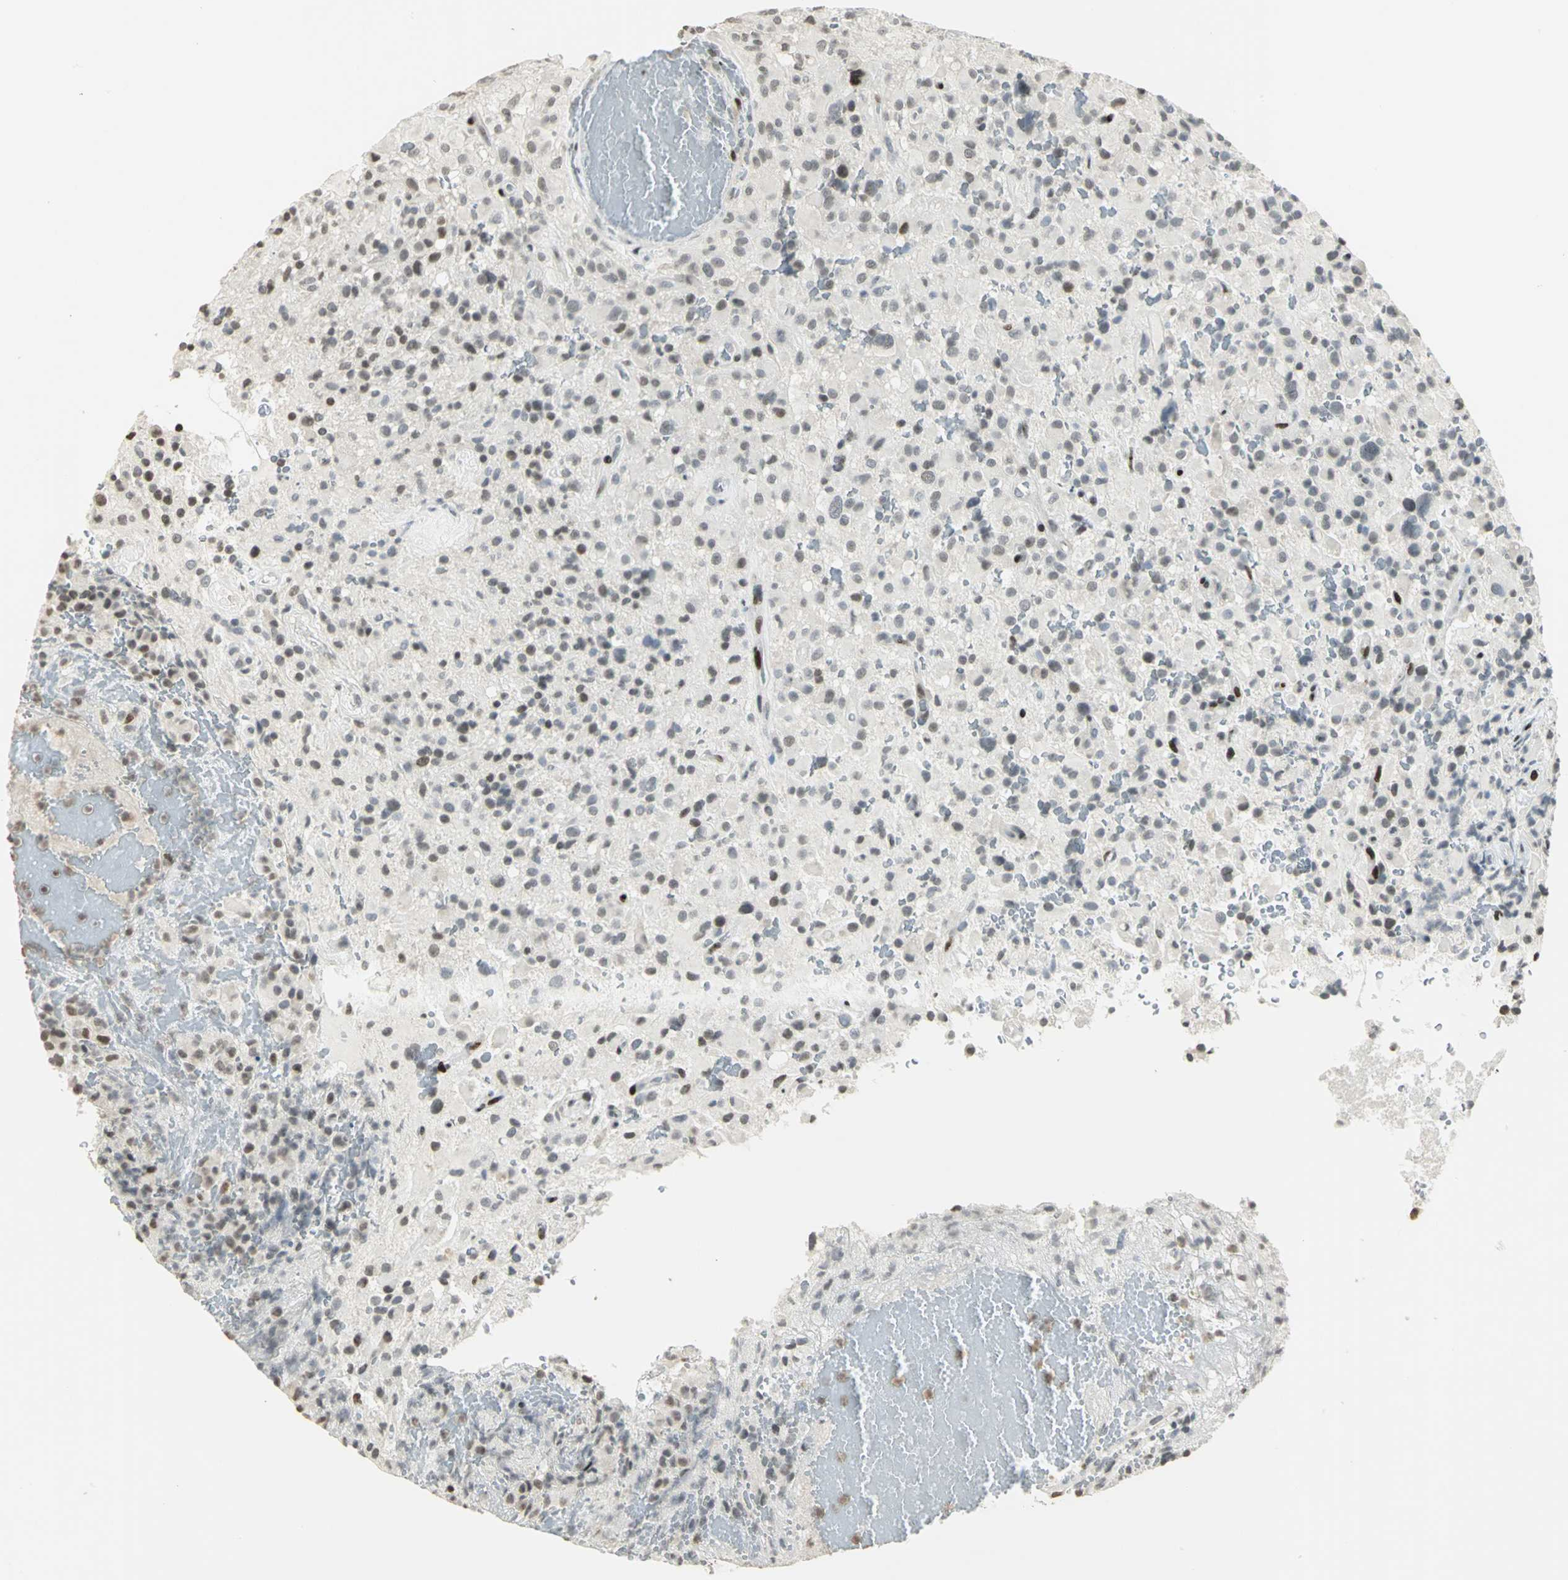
{"staining": {"intensity": "weak", "quantity": "<25%", "location": "nuclear"}, "tissue": "glioma", "cell_type": "Tumor cells", "image_type": "cancer", "snomed": [{"axis": "morphology", "description": "Glioma, malignant, High grade"}, {"axis": "topography", "description": "Brain"}], "caption": "This is a image of immunohistochemistry (IHC) staining of glioma, which shows no expression in tumor cells.", "gene": "KDM1A", "patient": {"sex": "male", "age": 71}}